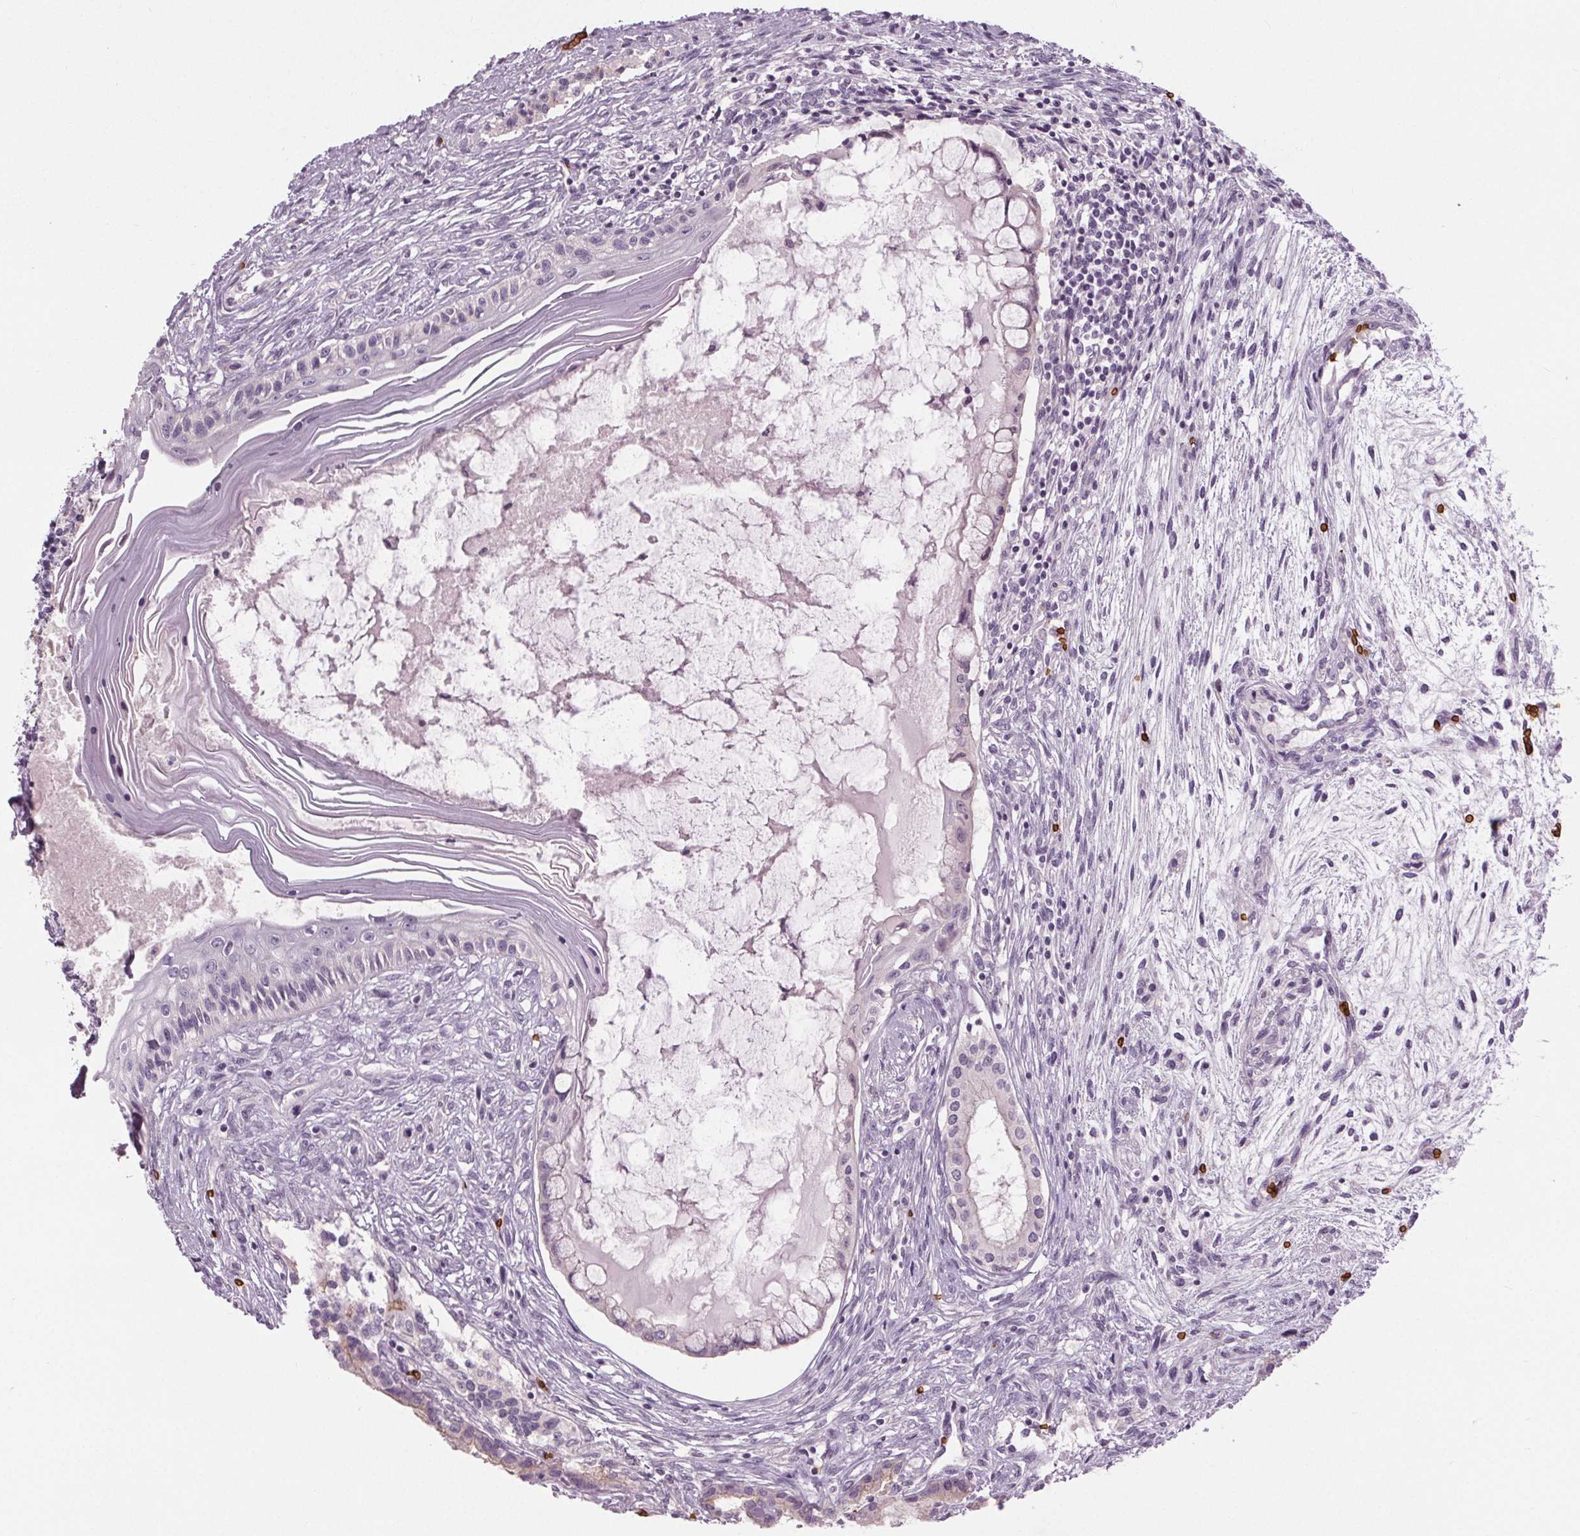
{"staining": {"intensity": "negative", "quantity": "none", "location": "none"}, "tissue": "testis cancer", "cell_type": "Tumor cells", "image_type": "cancer", "snomed": [{"axis": "morphology", "description": "Carcinoma, Embryonal, NOS"}, {"axis": "topography", "description": "Testis"}], "caption": "This is an immunohistochemistry (IHC) photomicrograph of embryonal carcinoma (testis). There is no positivity in tumor cells.", "gene": "SLC4A1", "patient": {"sex": "male", "age": 37}}